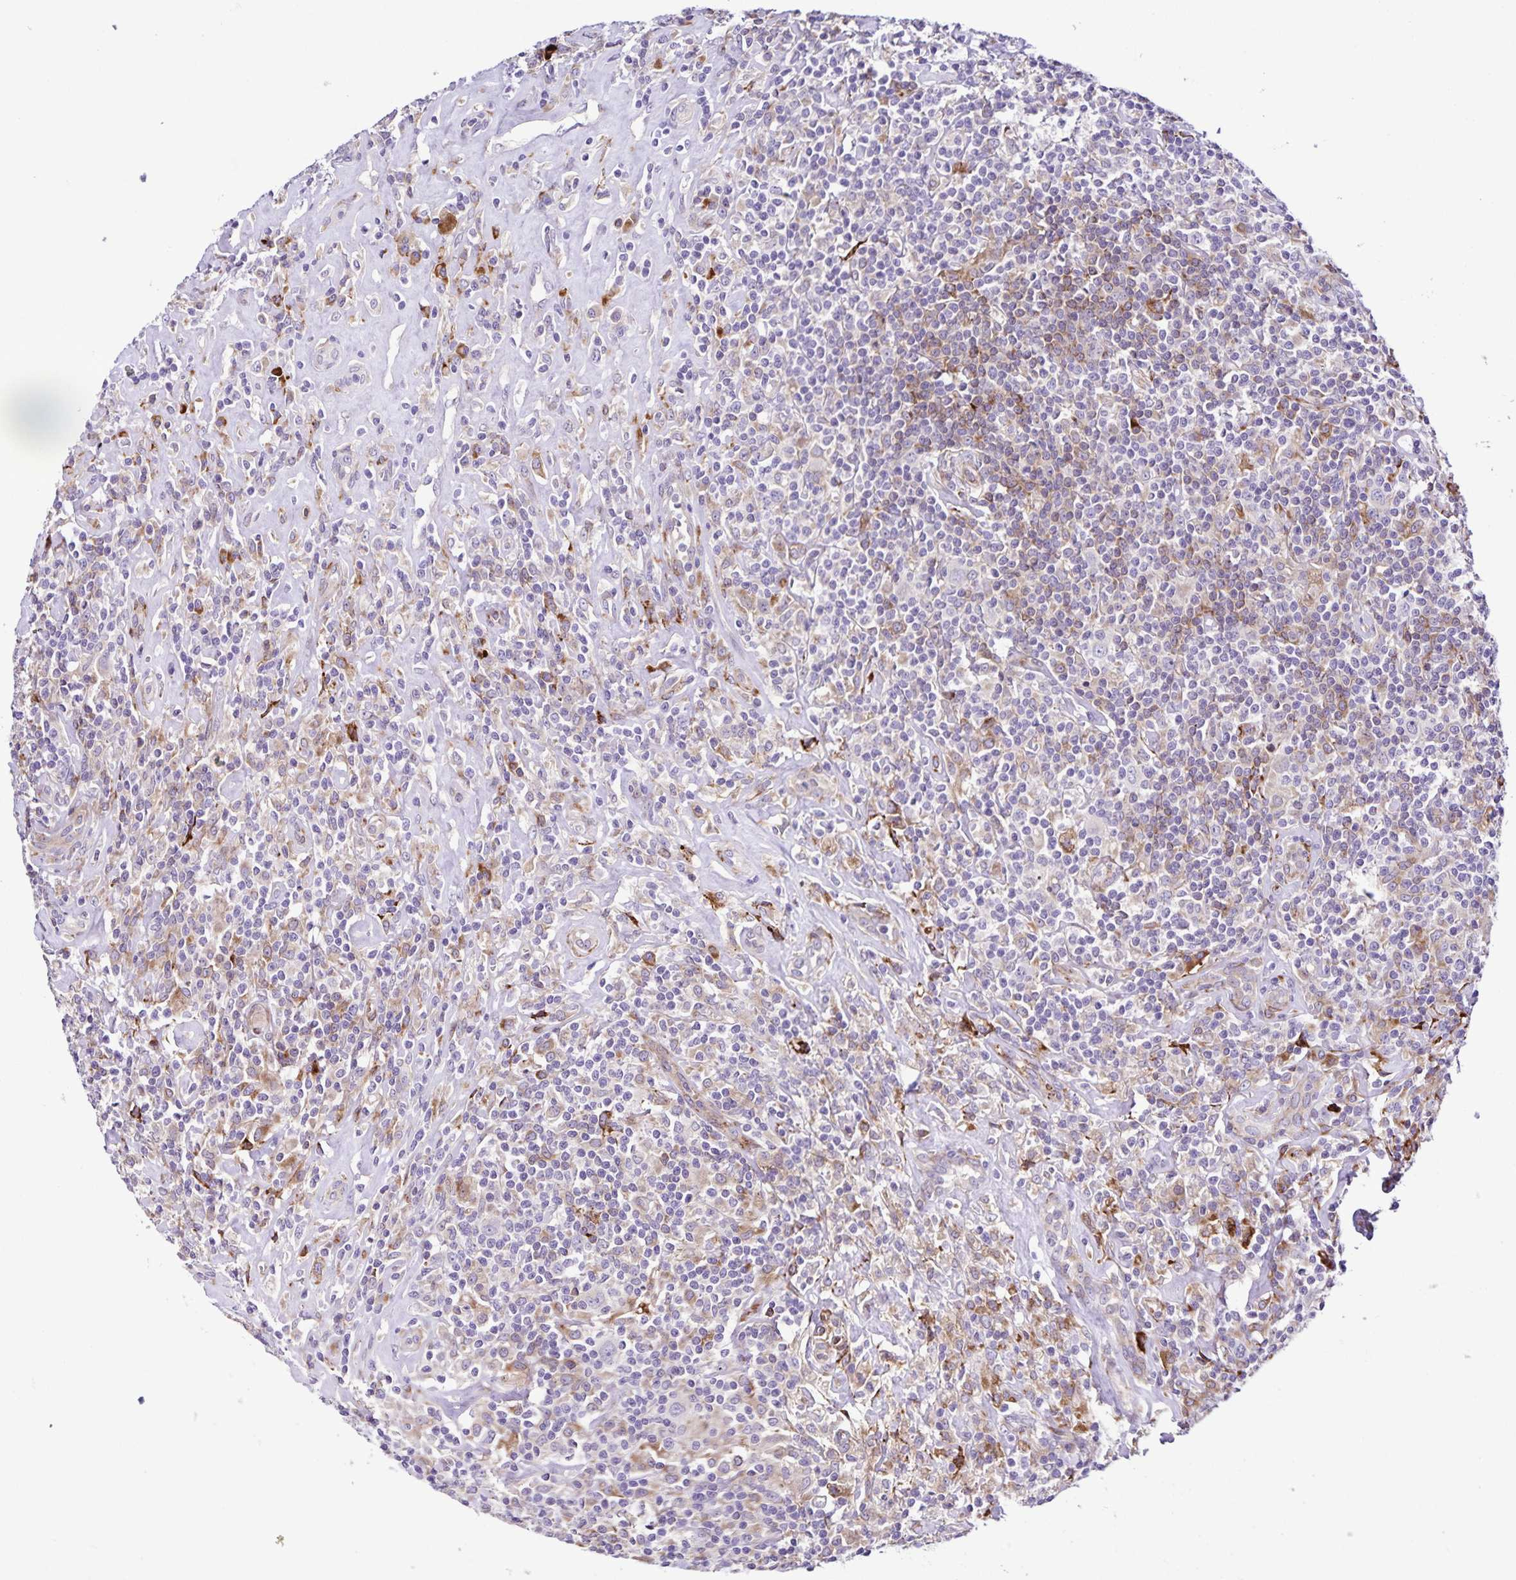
{"staining": {"intensity": "negative", "quantity": "none", "location": "none"}, "tissue": "lymphoma", "cell_type": "Tumor cells", "image_type": "cancer", "snomed": [{"axis": "morphology", "description": "Hodgkin's disease, NOS"}, {"axis": "morphology", "description": "Hodgkin's lymphoma, nodular sclerosis"}, {"axis": "topography", "description": "Lymph node"}], "caption": "Immunohistochemistry of human Hodgkin's lymphoma, nodular sclerosis reveals no staining in tumor cells. (Brightfield microscopy of DAB (3,3'-diaminobenzidine) immunohistochemistry at high magnification).", "gene": "OSBPL5", "patient": {"sex": "female", "age": 10}}